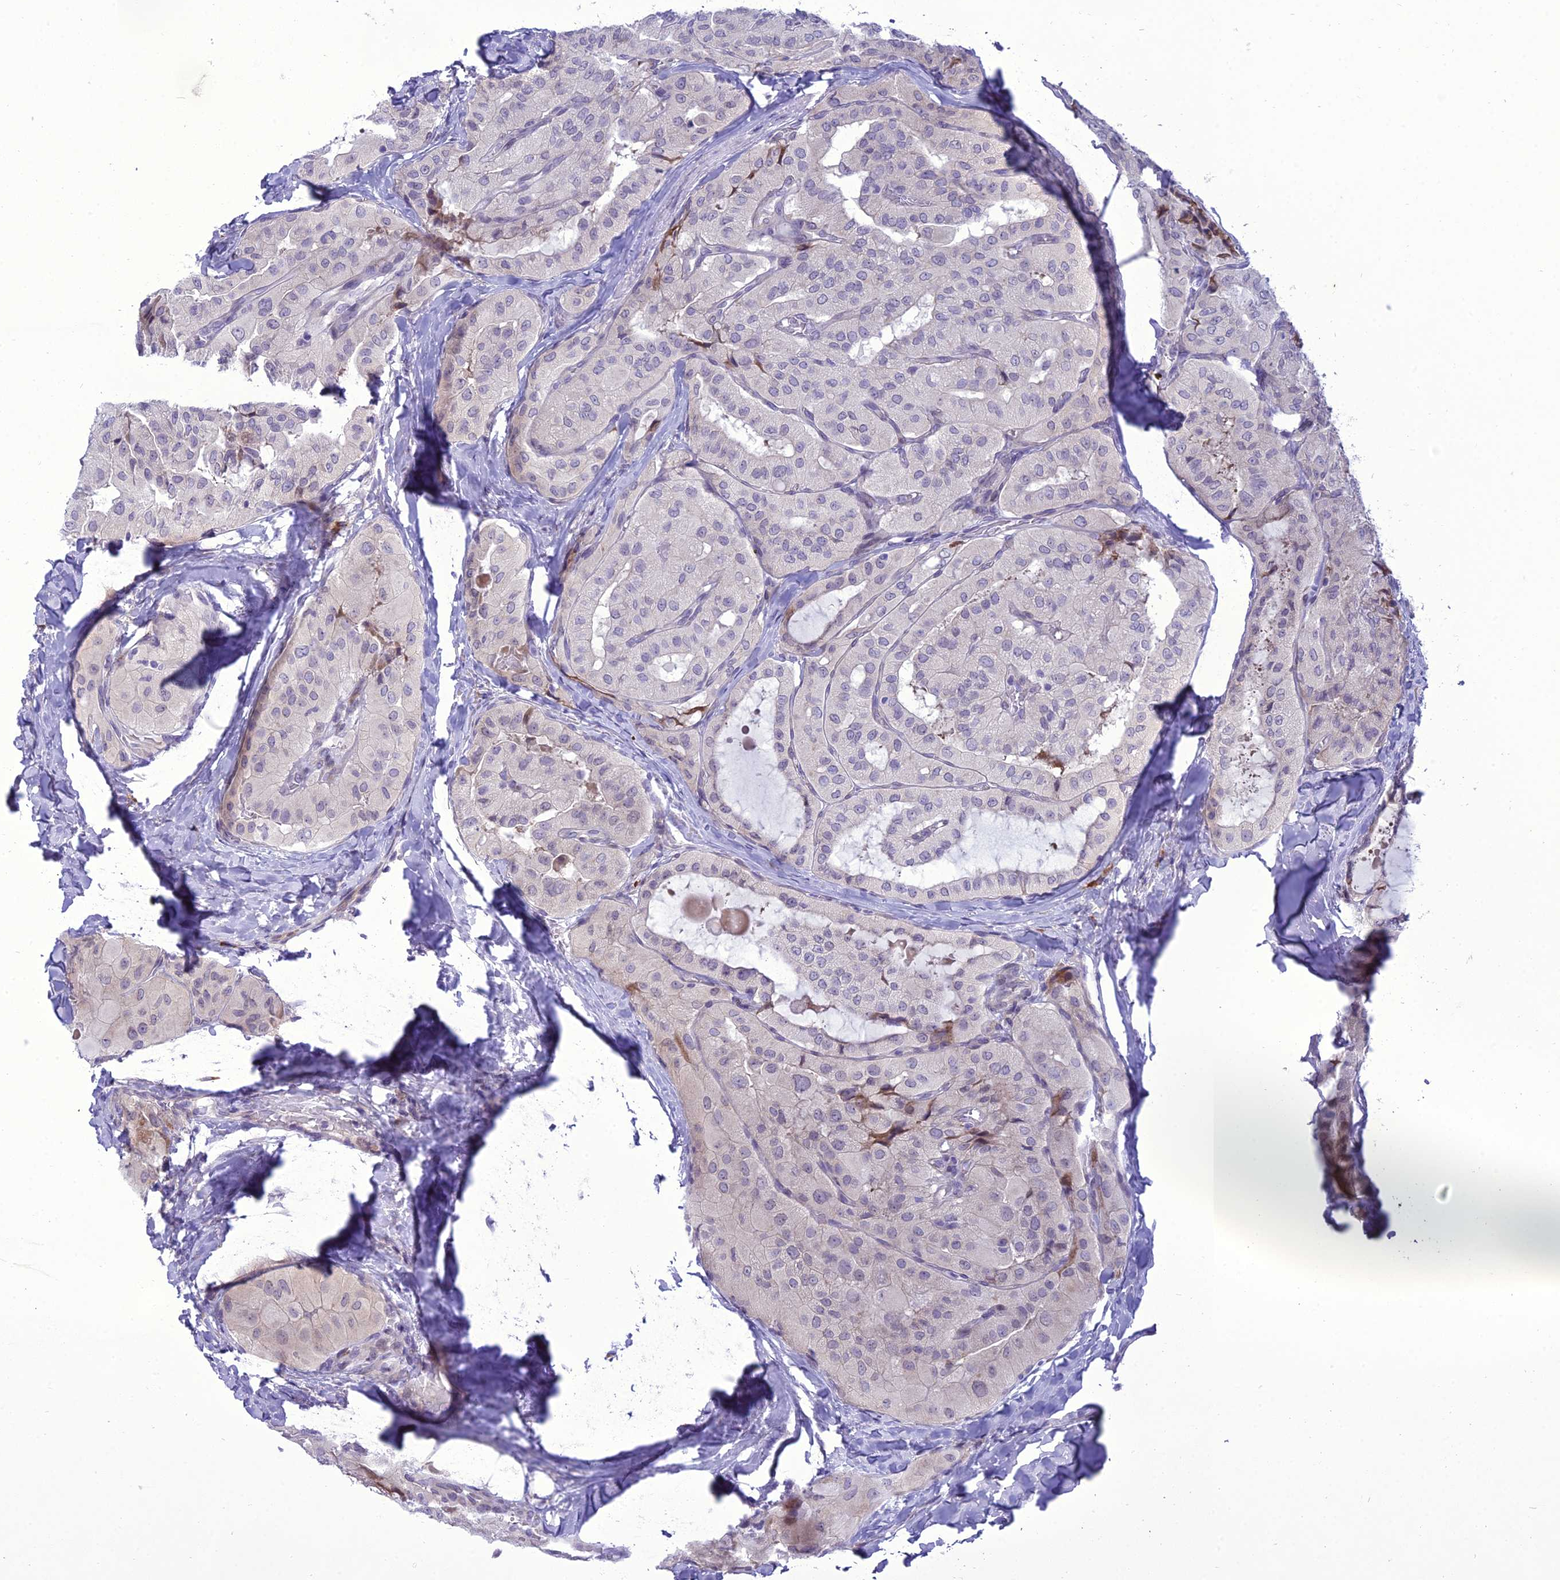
{"staining": {"intensity": "negative", "quantity": "none", "location": "none"}, "tissue": "thyroid cancer", "cell_type": "Tumor cells", "image_type": "cancer", "snomed": [{"axis": "morphology", "description": "Normal tissue, NOS"}, {"axis": "morphology", "description": "Papillary adenocarcinoma, NOS"}, {"axis": "topography", "description": "Thyroid gland"}], "caption": "This is an immunohistochemistry micrograph of human thyroid papillary adenocarcinoma. There is no expression in tumor cells.", "gene": "NEURL2", "patient": {"sex": "female", "age": 59}}